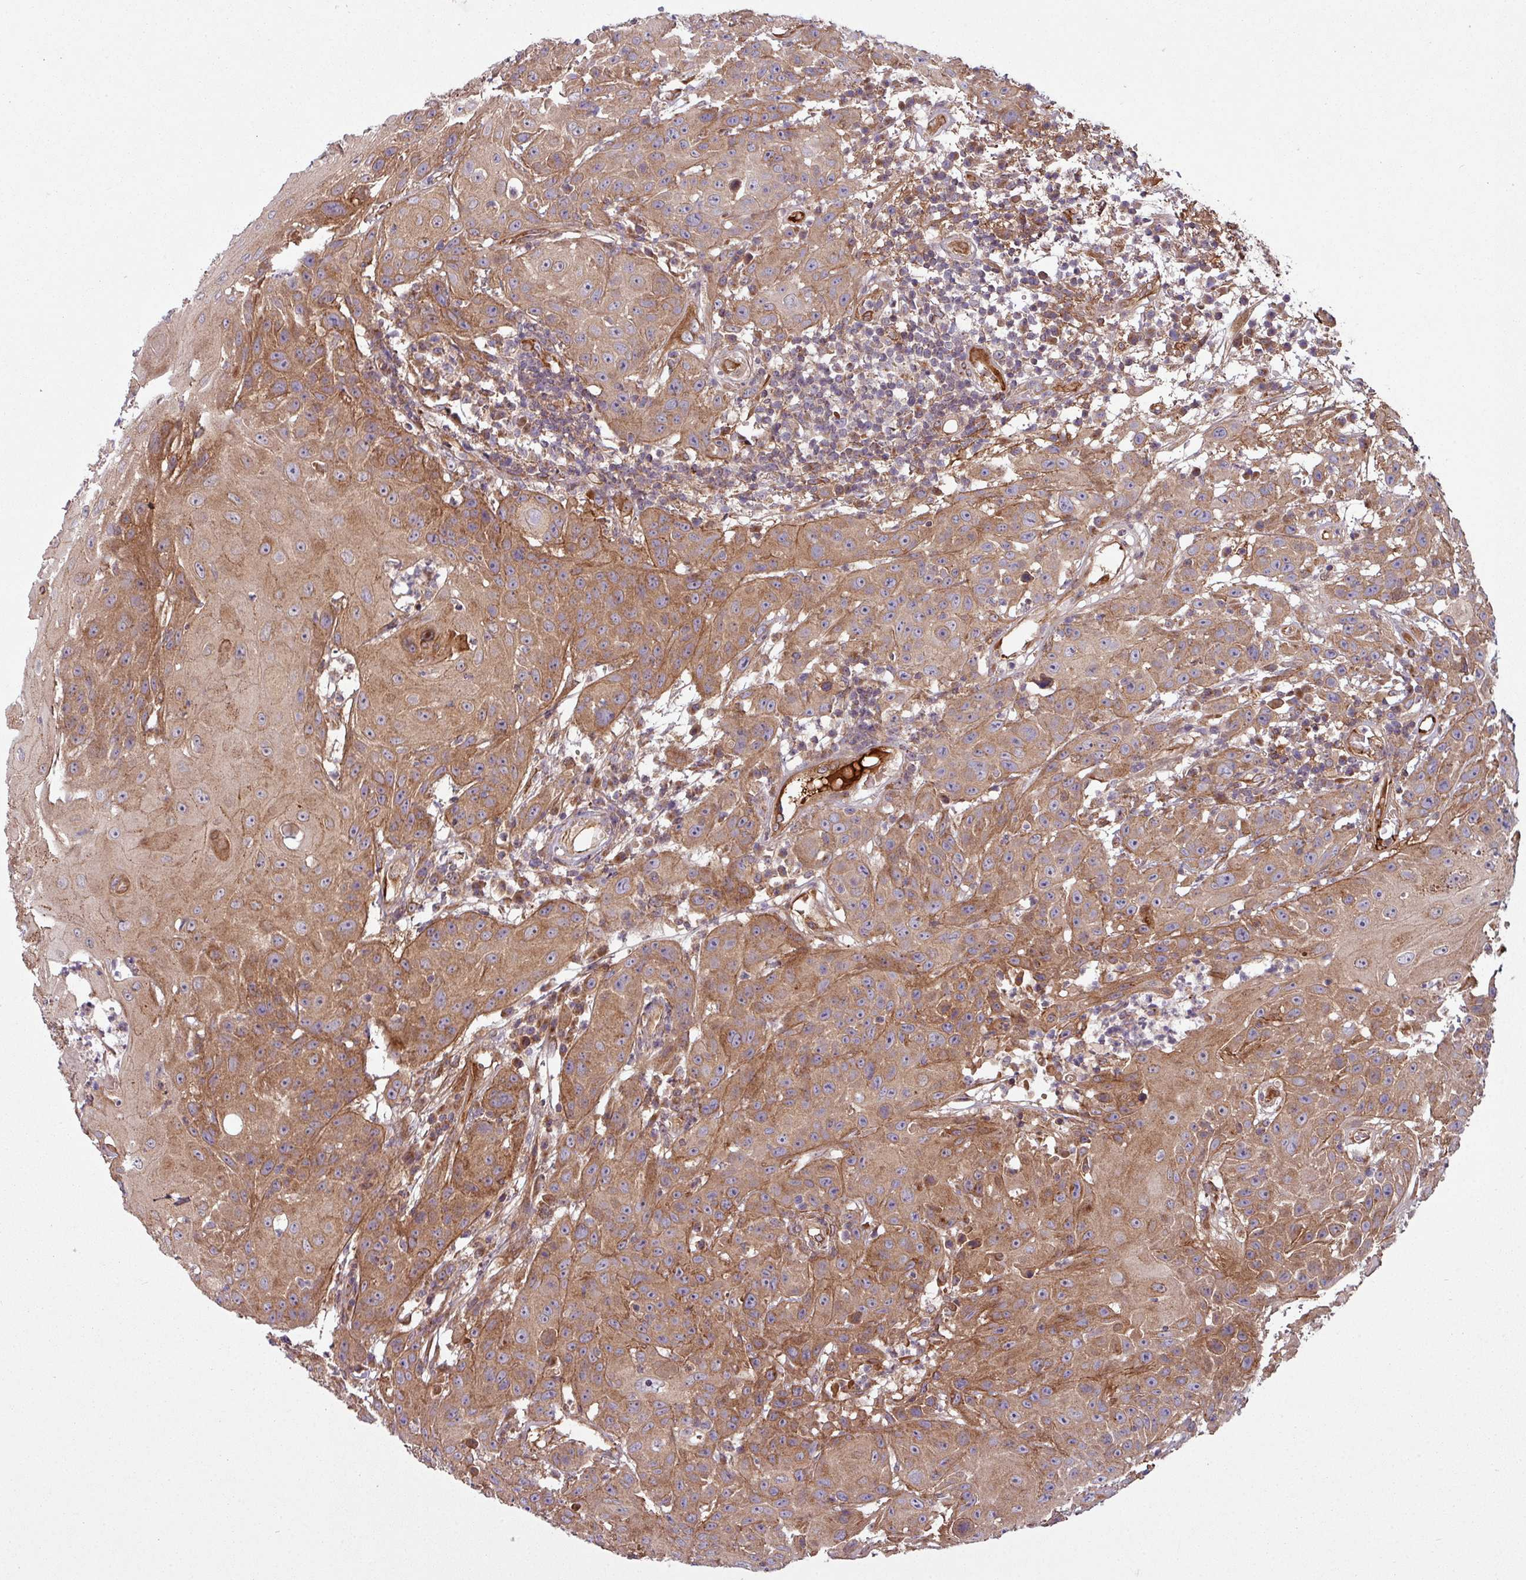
{"staining": {"intensity": "moderate", "quantity": ">75%", "location": "cytoplasmic/membranous"}, "tissue": "head and neck cancer", "cell_type": "Tumor cells", "image_type": "cancer", "snomed": [{"axis": "morphology", "description": "Squamous cell carcinoma, NOS"}, {"axis": "topography", "description": "Skin"}, {"axis": "topography", "description": "Head-Neck"}], "caption": "Immunohistochemical staining of head and neck squamous cell carcinoma exhibits medium levels of moderate cytoplasmic/membranous expression in about >75% of tumor cells.", "gene": "SNRNP25", "patient": {"sex": "male", "age": 80}}